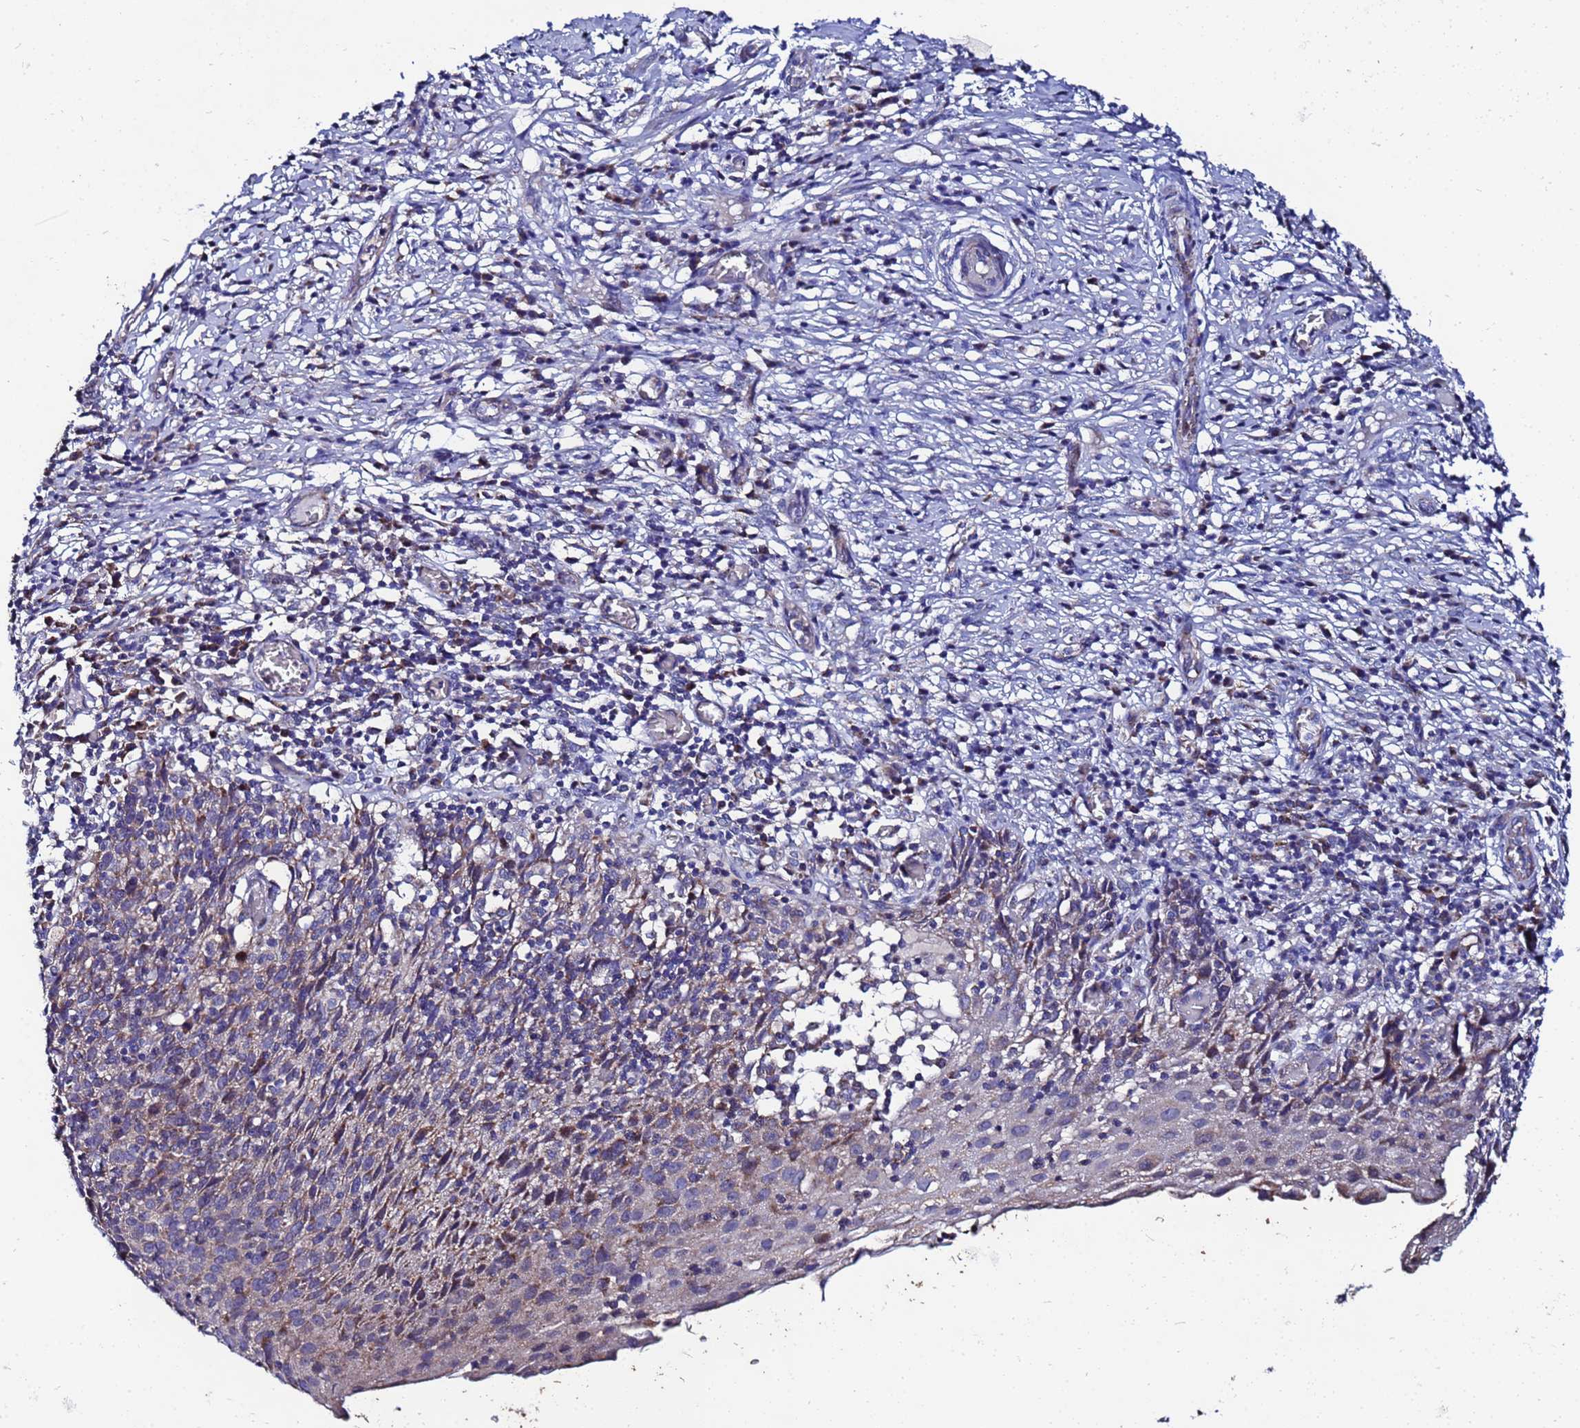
{"staining": {"intensity": "strong", "quantity": "25%-75%", "location": "cytoplasmic/membranous"}, "tissue": "cervical cancer", "cell_type": "Tumor cells", "image_type": "cancer", "snomed": [{"axis": "morphology", "description": "Squamous cell carcinoma, NOS"}, {"axis": "topography", "description": "Cervix"}], "caption": "Squamous cell carcinoma (cervical) stained with a brown dye displays strong cytoplasmic/membranous positive expression in about 25%-75% of tumor cells.", "gene": "FAHD2A", "patient": {"sex": "female", "age": 50}}